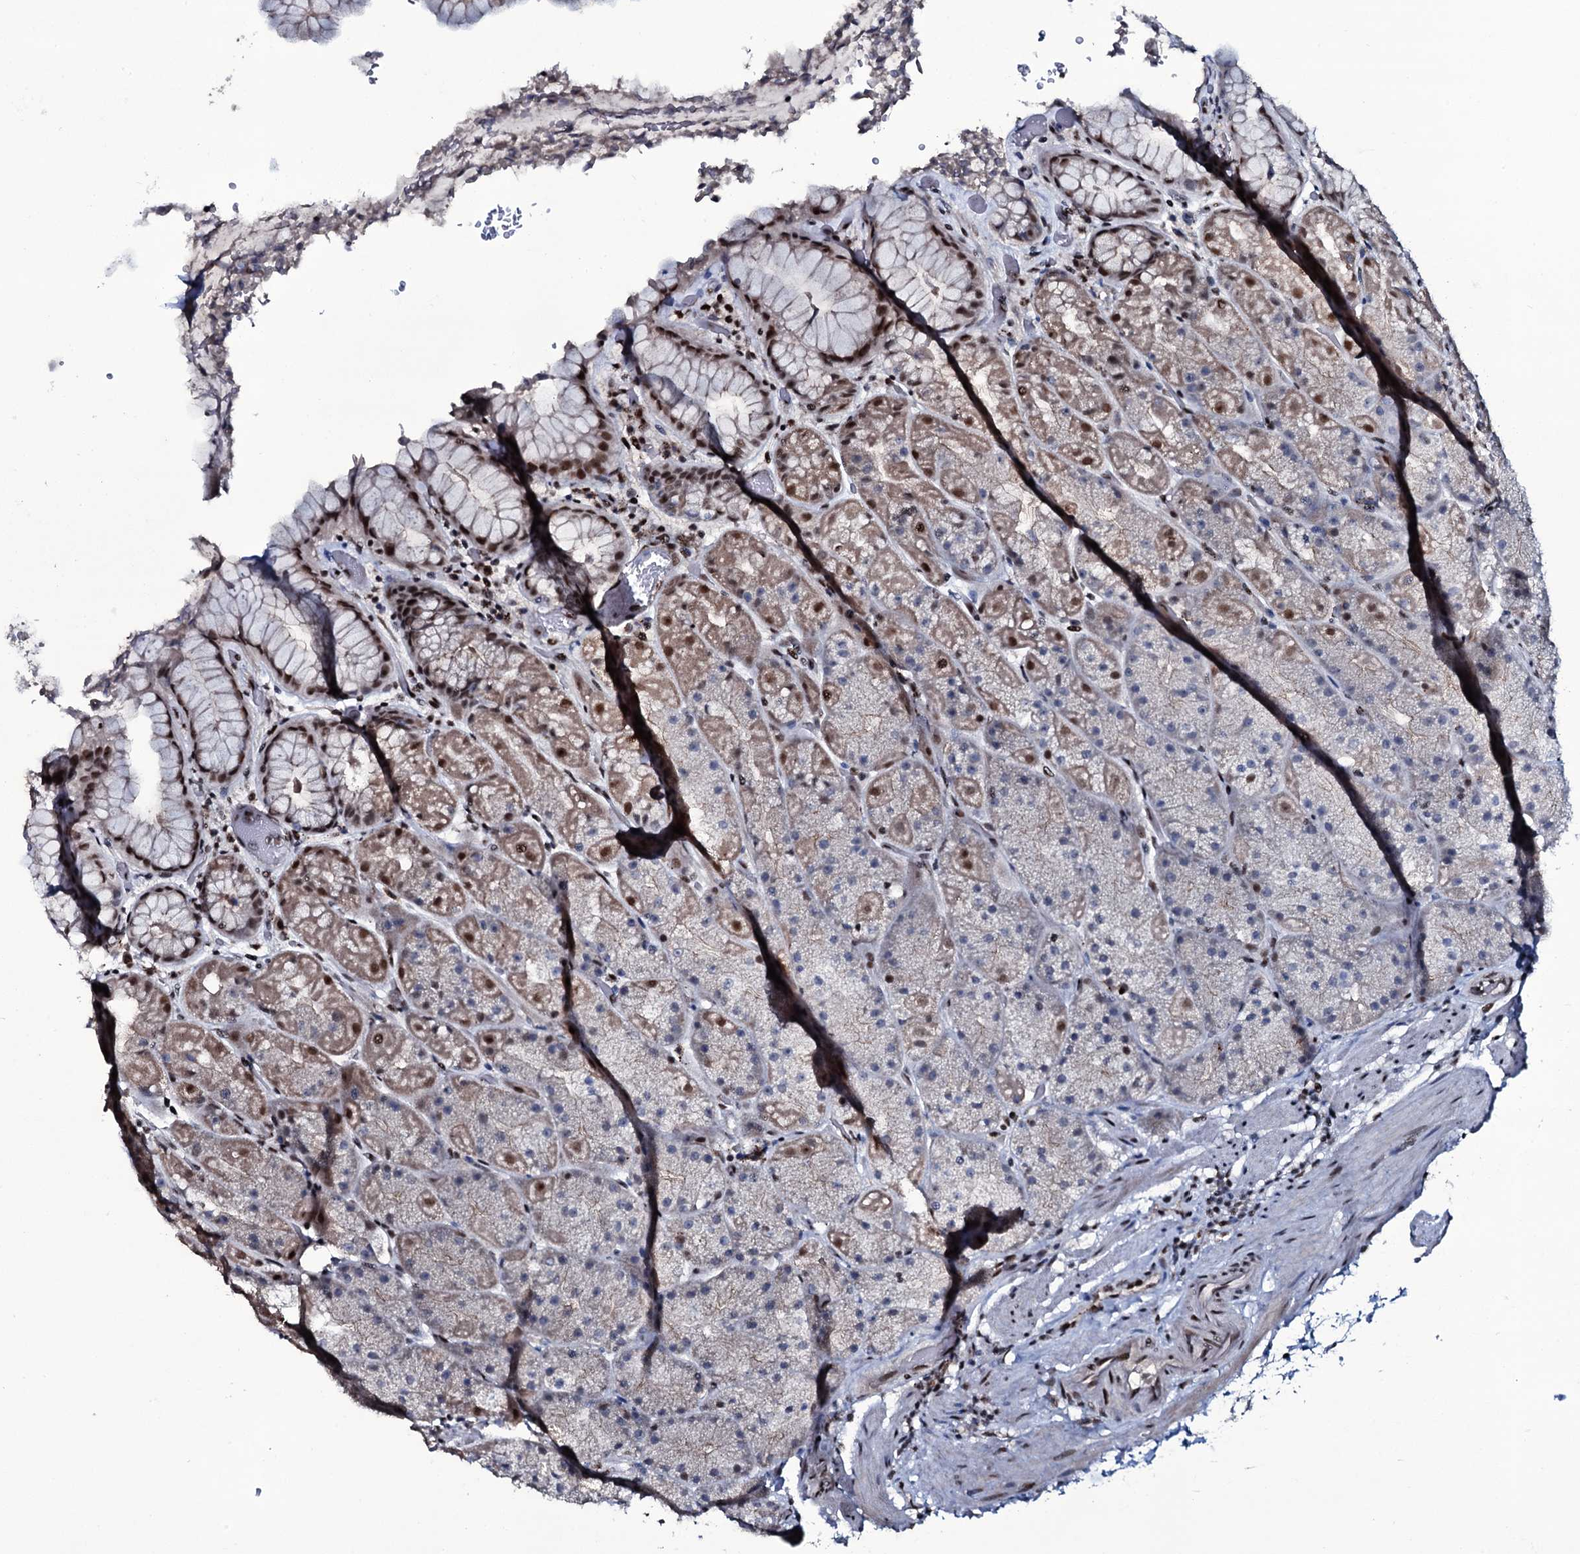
{"staining": {"intensity": "moderate", "quantity": "25%-75%", "location": "cytoplasmic/membranous,nuclear"}, "tissue": "stomach", "cell_type": "Glandular cells", "image_type": "normal", "snomed": [{"axis": "morphology", "description": "Normal tissue, NOS"}, {"axis": "topography", "description": "Stomach, upper"}, {"axis": "topography", "description": "Stomach, lower"}], "caption": "Immunohistochemistry staining of benign stomach, which demonstrates medium levels of moderate cytoplasmic/membranous,nuclear positivity in about 25%-75% of glandular cells indicating moderate cytoplasmic/membranous,nuclear protein expression. The staining was performed using DAB (brown) for protein detection and nuclei were counterstained in hematoxylin (blue).", "gene": "ZMIZ2", "patient": {"sex": "male", "age": 67}}